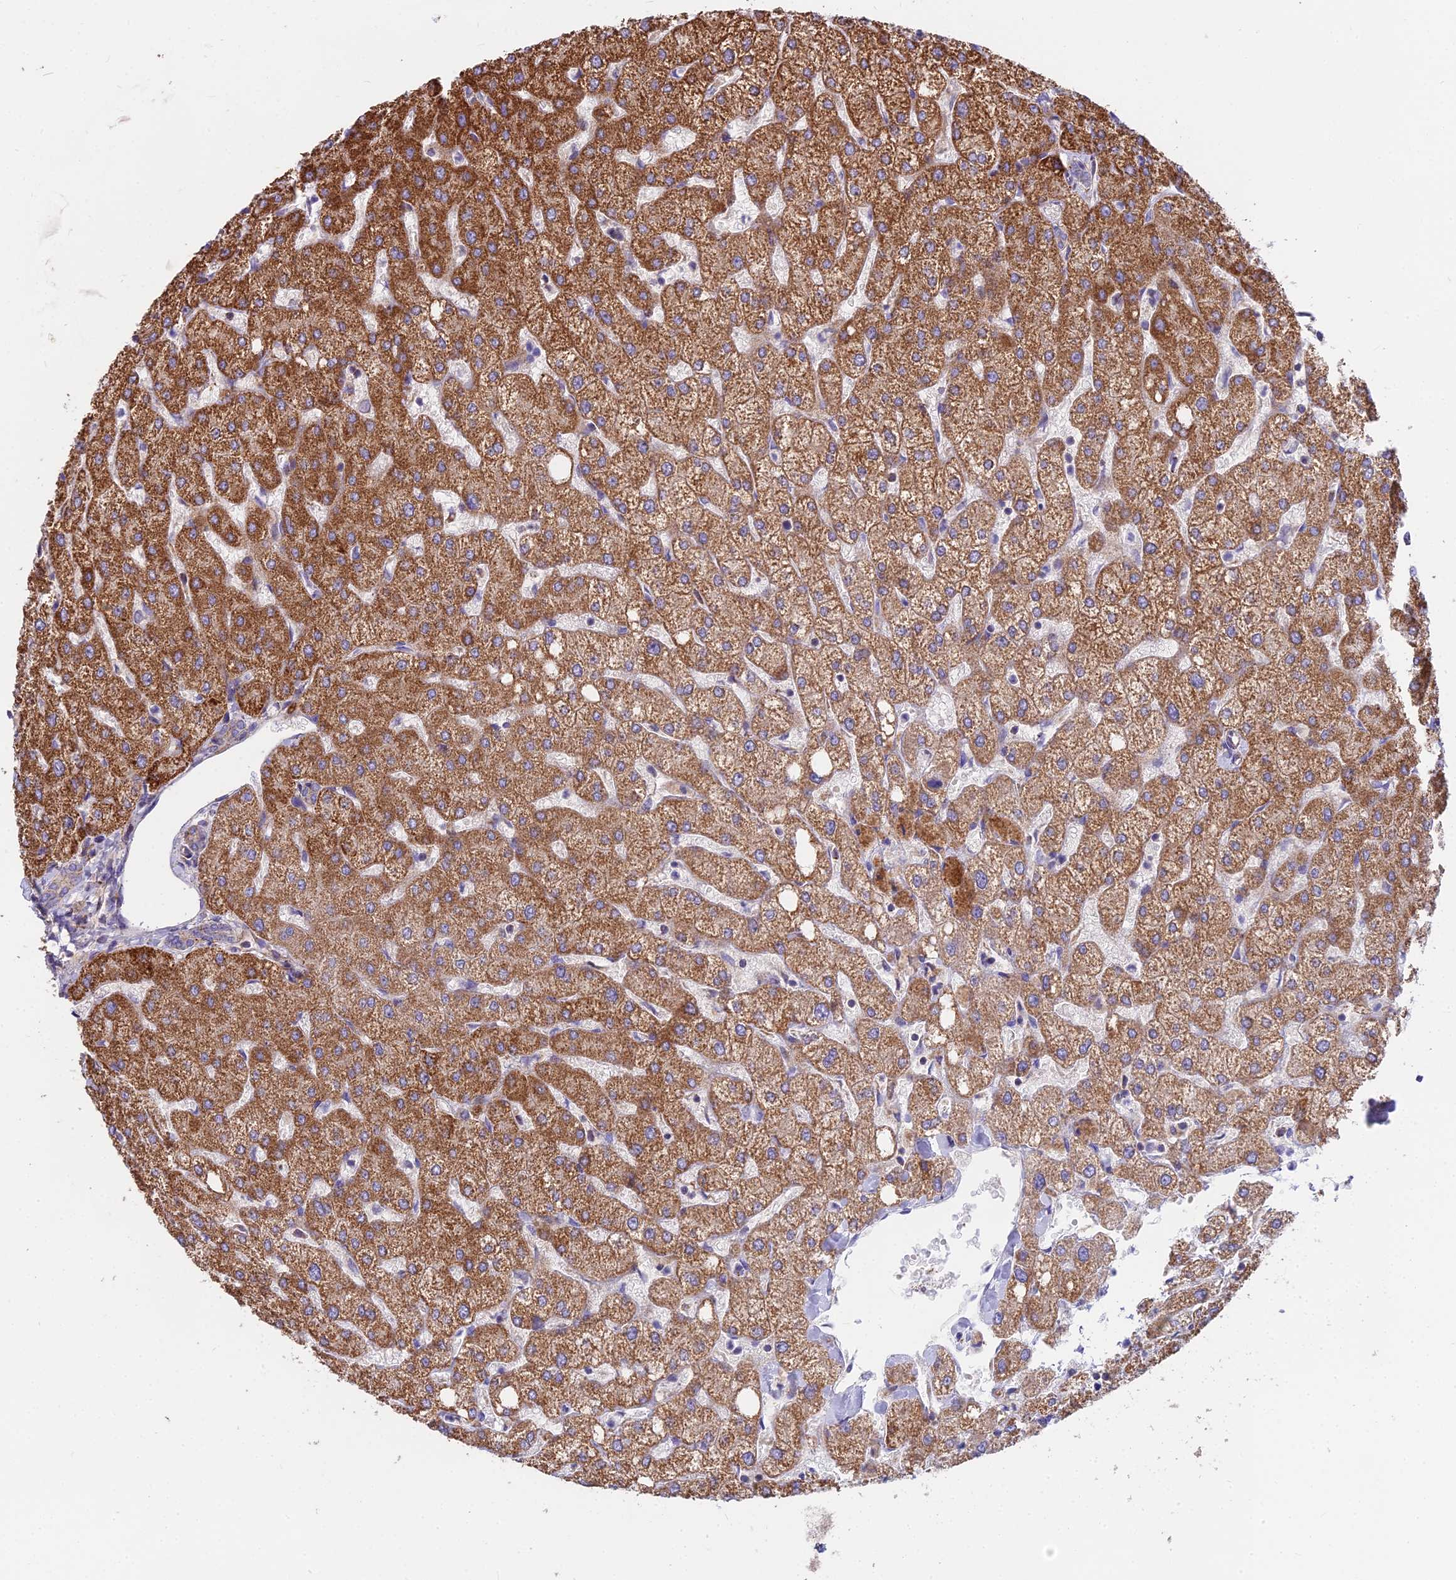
{"staining": {"intensity": "weak", "quantity": "25%-75%", "location": "cytoplasmic/membranous"}, "tissue": "liver", "cell_type": "Cholangiocytes", "image_type": "normal", "snomed": [{"axis": "morphology", "description": "Normal tissue, NOS"}, {"axis": "topography", "description": "Liver"}], "caption": "Protein staining shows weak cytoplasmic/membranous staining in about 25%-75% of cholangiocytes in unremarkable liver. Using DAB (brown) and hematoxylin (blue) stains, captured at high magnification using brightfield microscopy.", "gene": "FRMPD1", "patient": {"sex": "female", "age": 54}}